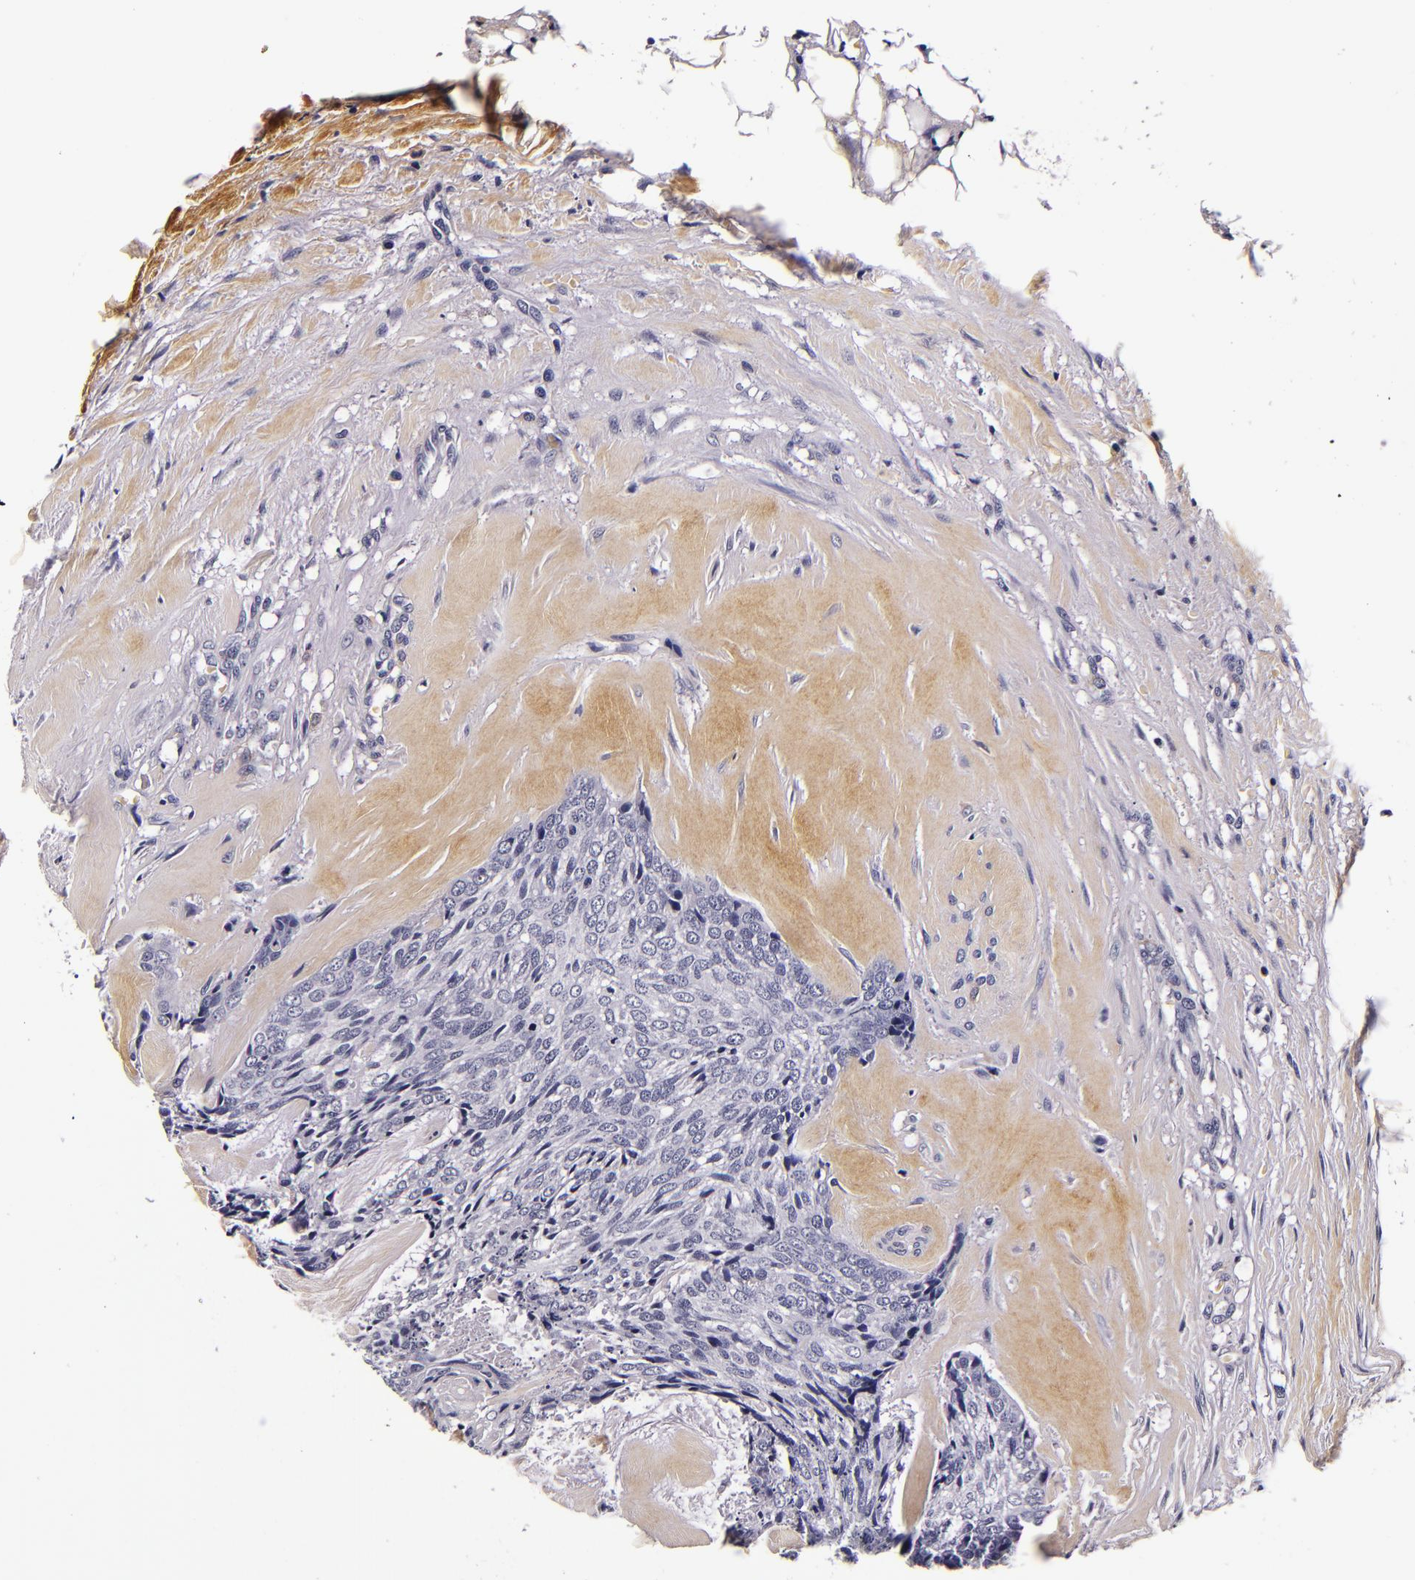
{"staining": {"intensity": "negative", "quantity": "none", "location": "none"}, "tissue": "head and neck cancer", "cell_type": "Tumor cells", "image_type": "cancer", "snomed": [{"axis": "morphology", "description": "Squamous cell carcinoma, NOS"}, {"axis": "topography", "description": "Salivary gland"}, {"axis": "topography", "description": "Head-Neck"}], "caption": "Head and neck cancer was stained to show a protein in brown. There is no significant positivity in tumor cells. Nuclei are stained in blue.", "gene": "FBN1", "patient": {"sex": "male", "age": 70}}